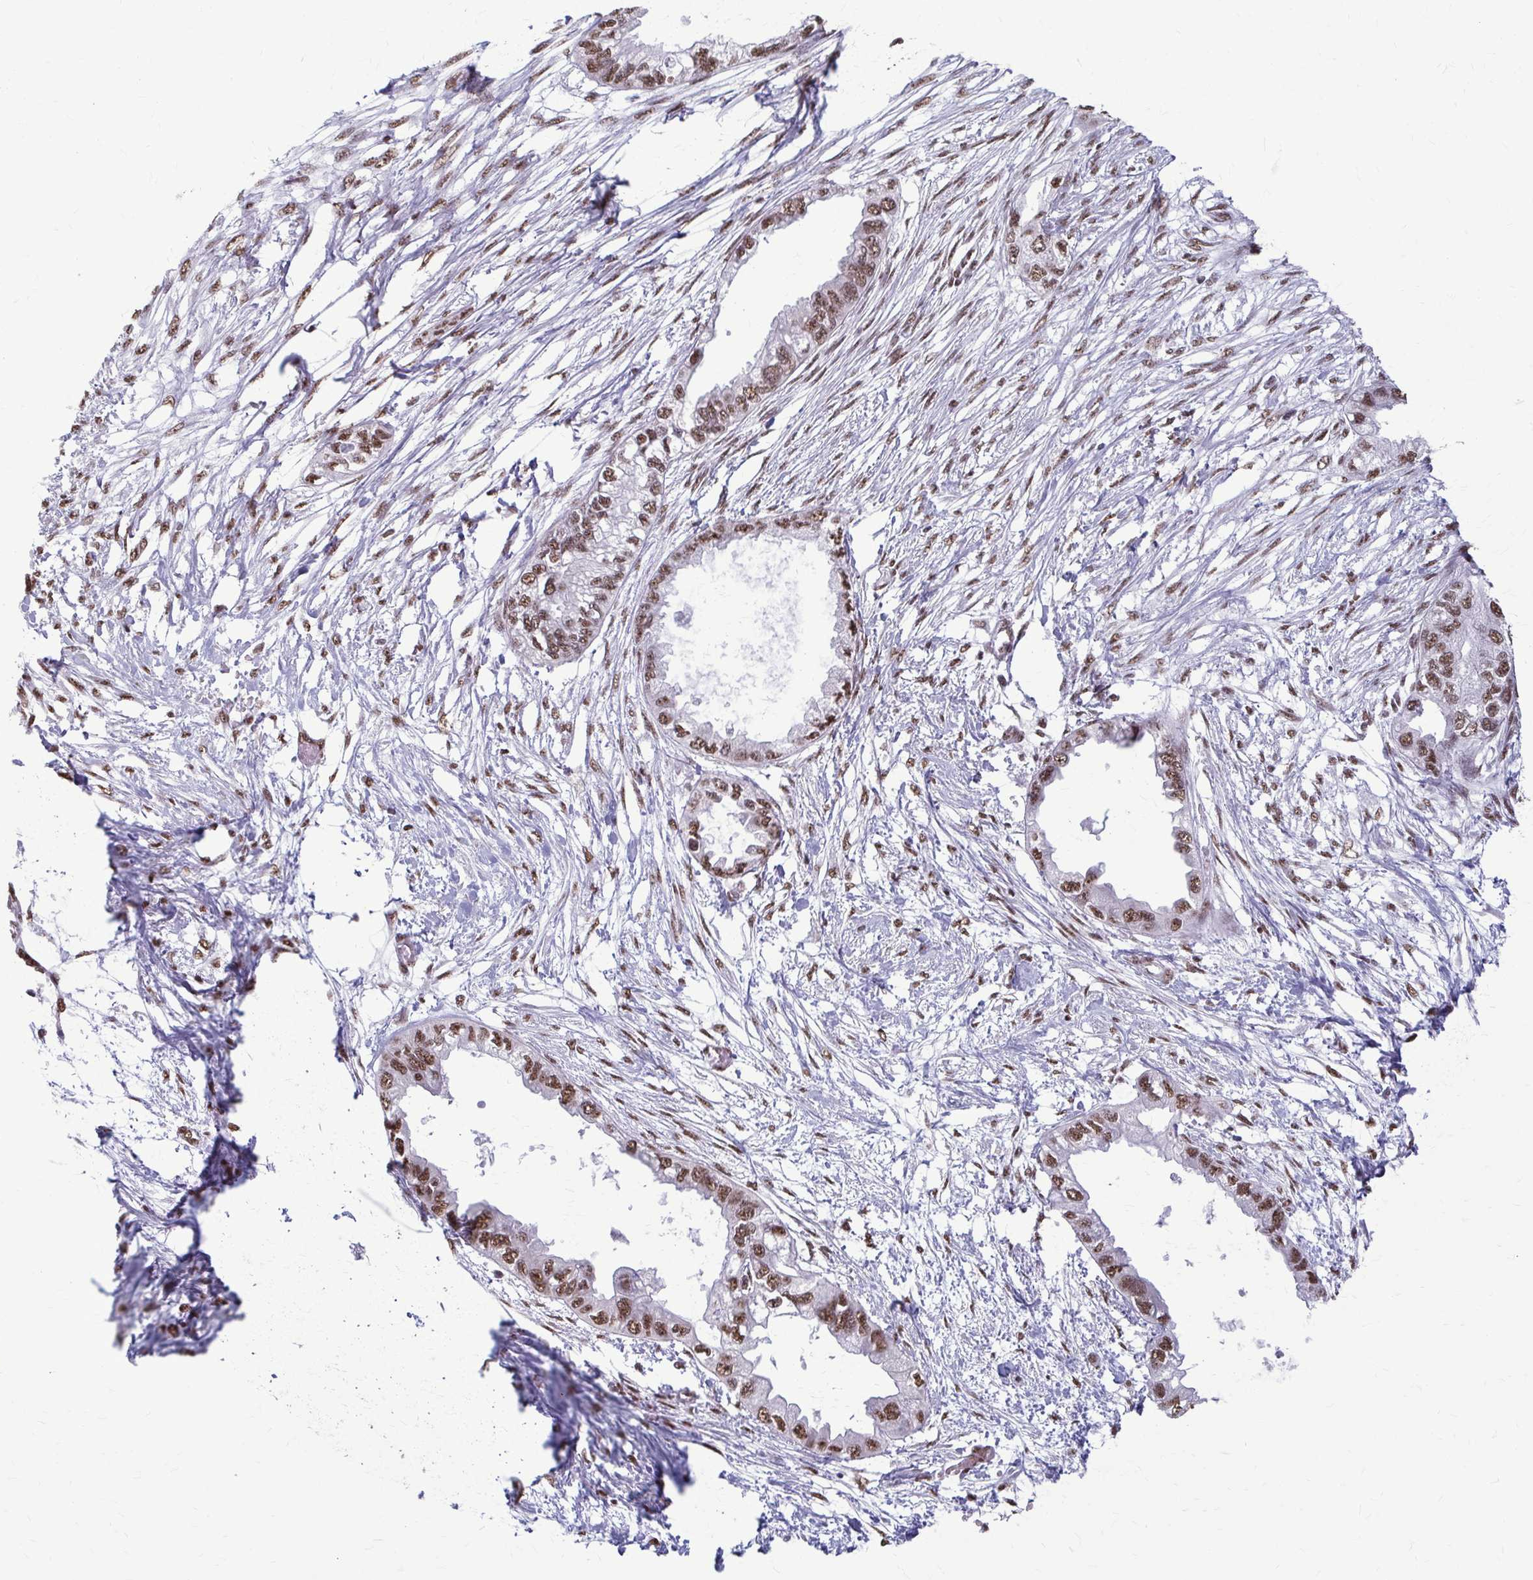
{"staining": {"intensity": "moderate", "quantity": ">75%", "location": "nuclear"}, "tissue": "endometrial cancer", "cell_type": "Tumor cells", "image_type": "cancer", "snomed": [{"axis": "morphology", "description": "Adenocarcinoma, NOS"}, {"axis": "morphology", "description": "Adenocarcinoma, metastatic, NOS"}, {"axis": "topography", "description": "Adipose tissue"}, {"axis": "topography", "description": "Endometrium"}], "caption": "Protein analysis of endometrial adenocarcinoma tissue shows moderate nuclear staining in approximately >75% of tumor cells. Nuclei are stained in blue.", "gene": "SNRPA", "patient": {"sex": "female", "age": 67}}